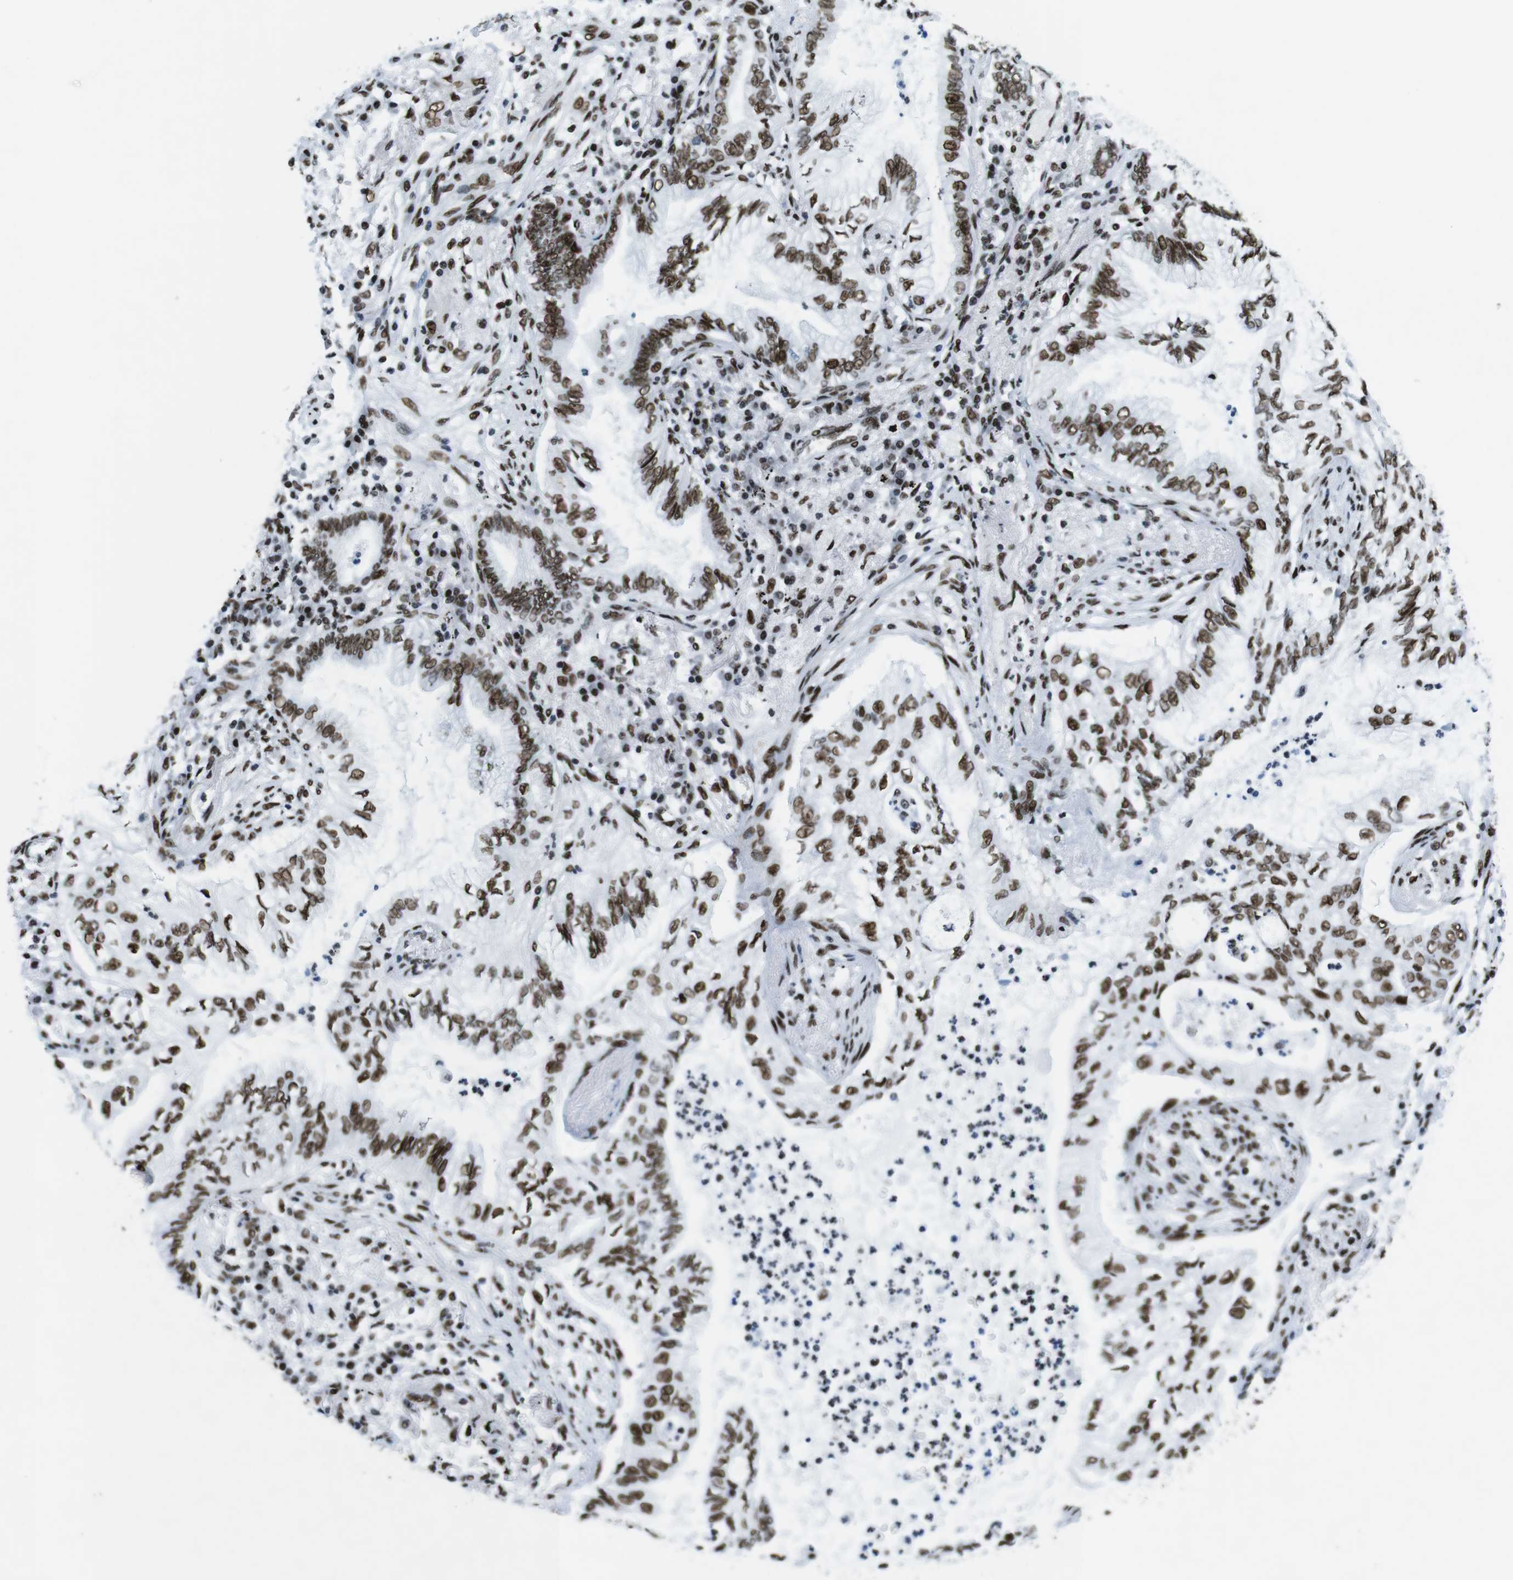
{"staining": {"intensity": "strong", "quantity": ">75%", "location": "nuclear"}, "tissue": "lung cancer", "cell_type": "Tumor cells", "image_type": "cancer", "snomed": [{"axis": "morphology", "description": "Normal tissue, NOS"}, {"axis": "morphology", "description": "Adenocarcinoma, NOS"}, {"axis": "topography", "description": "Bronchus"}, {"axis": "topography", "description": "Lung"}], "caption": "Lung cancer tissue reveals strong nuclear positivity in approximately >75% of tumor cells", "gene": "CITED2", "patient": {"sex": "female", "age": 70}}